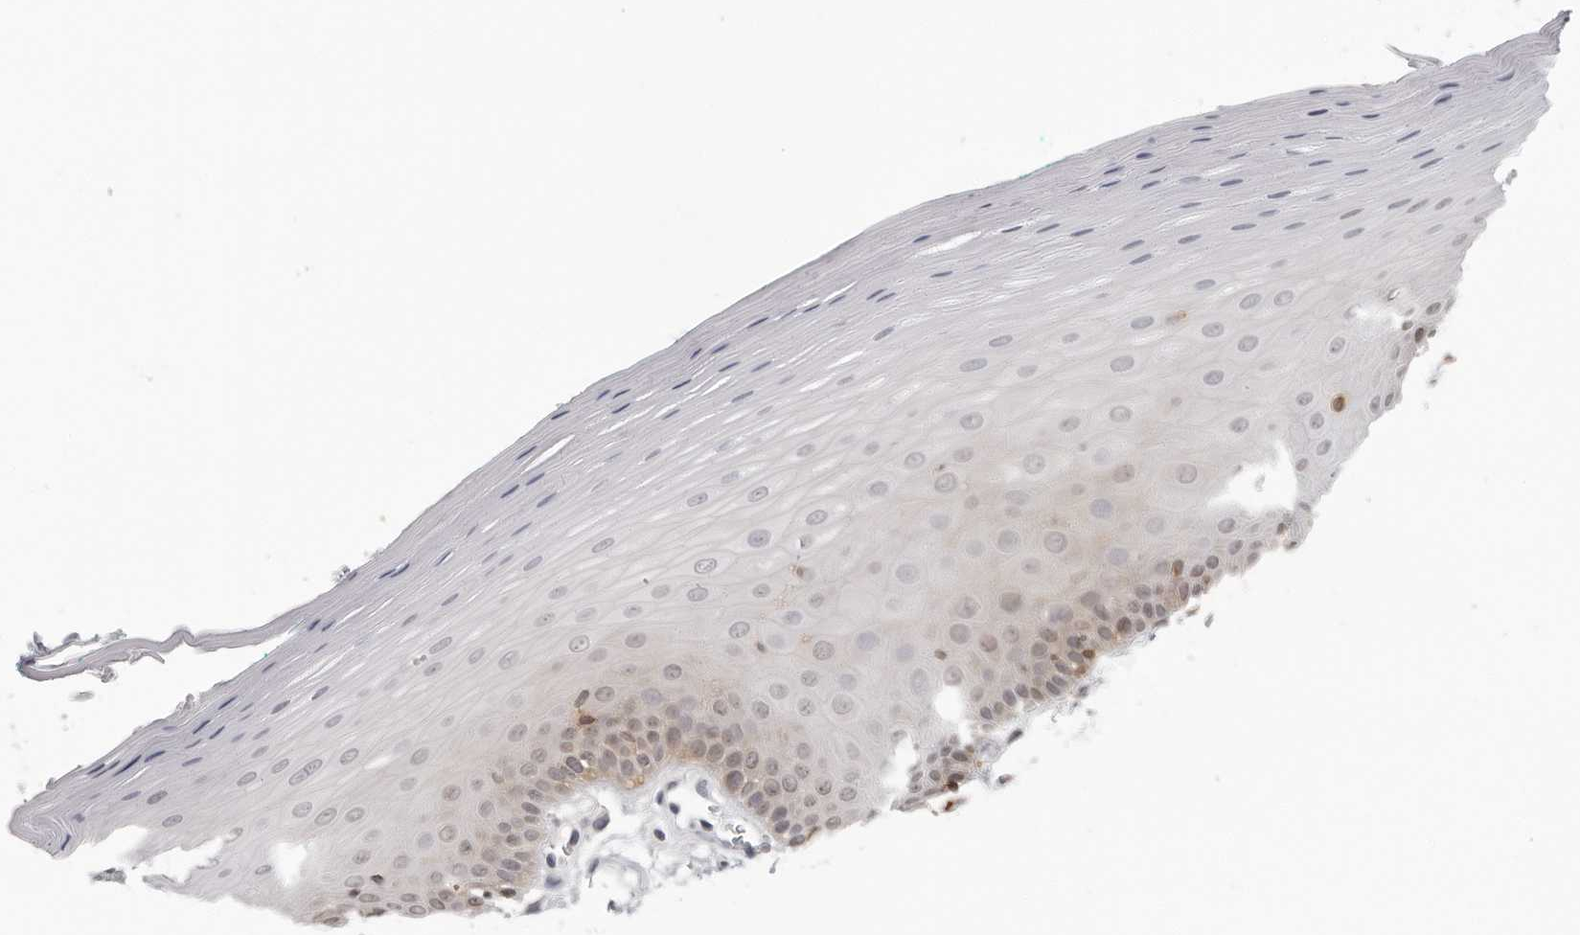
{"staining": {"intensity": "moderate", "quantity": "<25%", "location": "cytoplasmic/membranous"}, "tissue": "oral mucosa", "cell_type": "Squamous epithelial cells", "image_type": "normal", "snomed": [{"axis": "morphology", "description": "Normal tissue, NOS"}, {"axis": "topography", "description": "Skeletal muscle"}, {"axis": "topography", "description": "Oral tissue"}], "caption": "Moderate cytoplasmic/membranous positivity for a protein is appreciated in approximately <25% of squamous epithelial cells of benign oral mucosa using immunohistochemistry.", "gene": "HSPH1", "patient": {"sex": "male", "age": 58}}